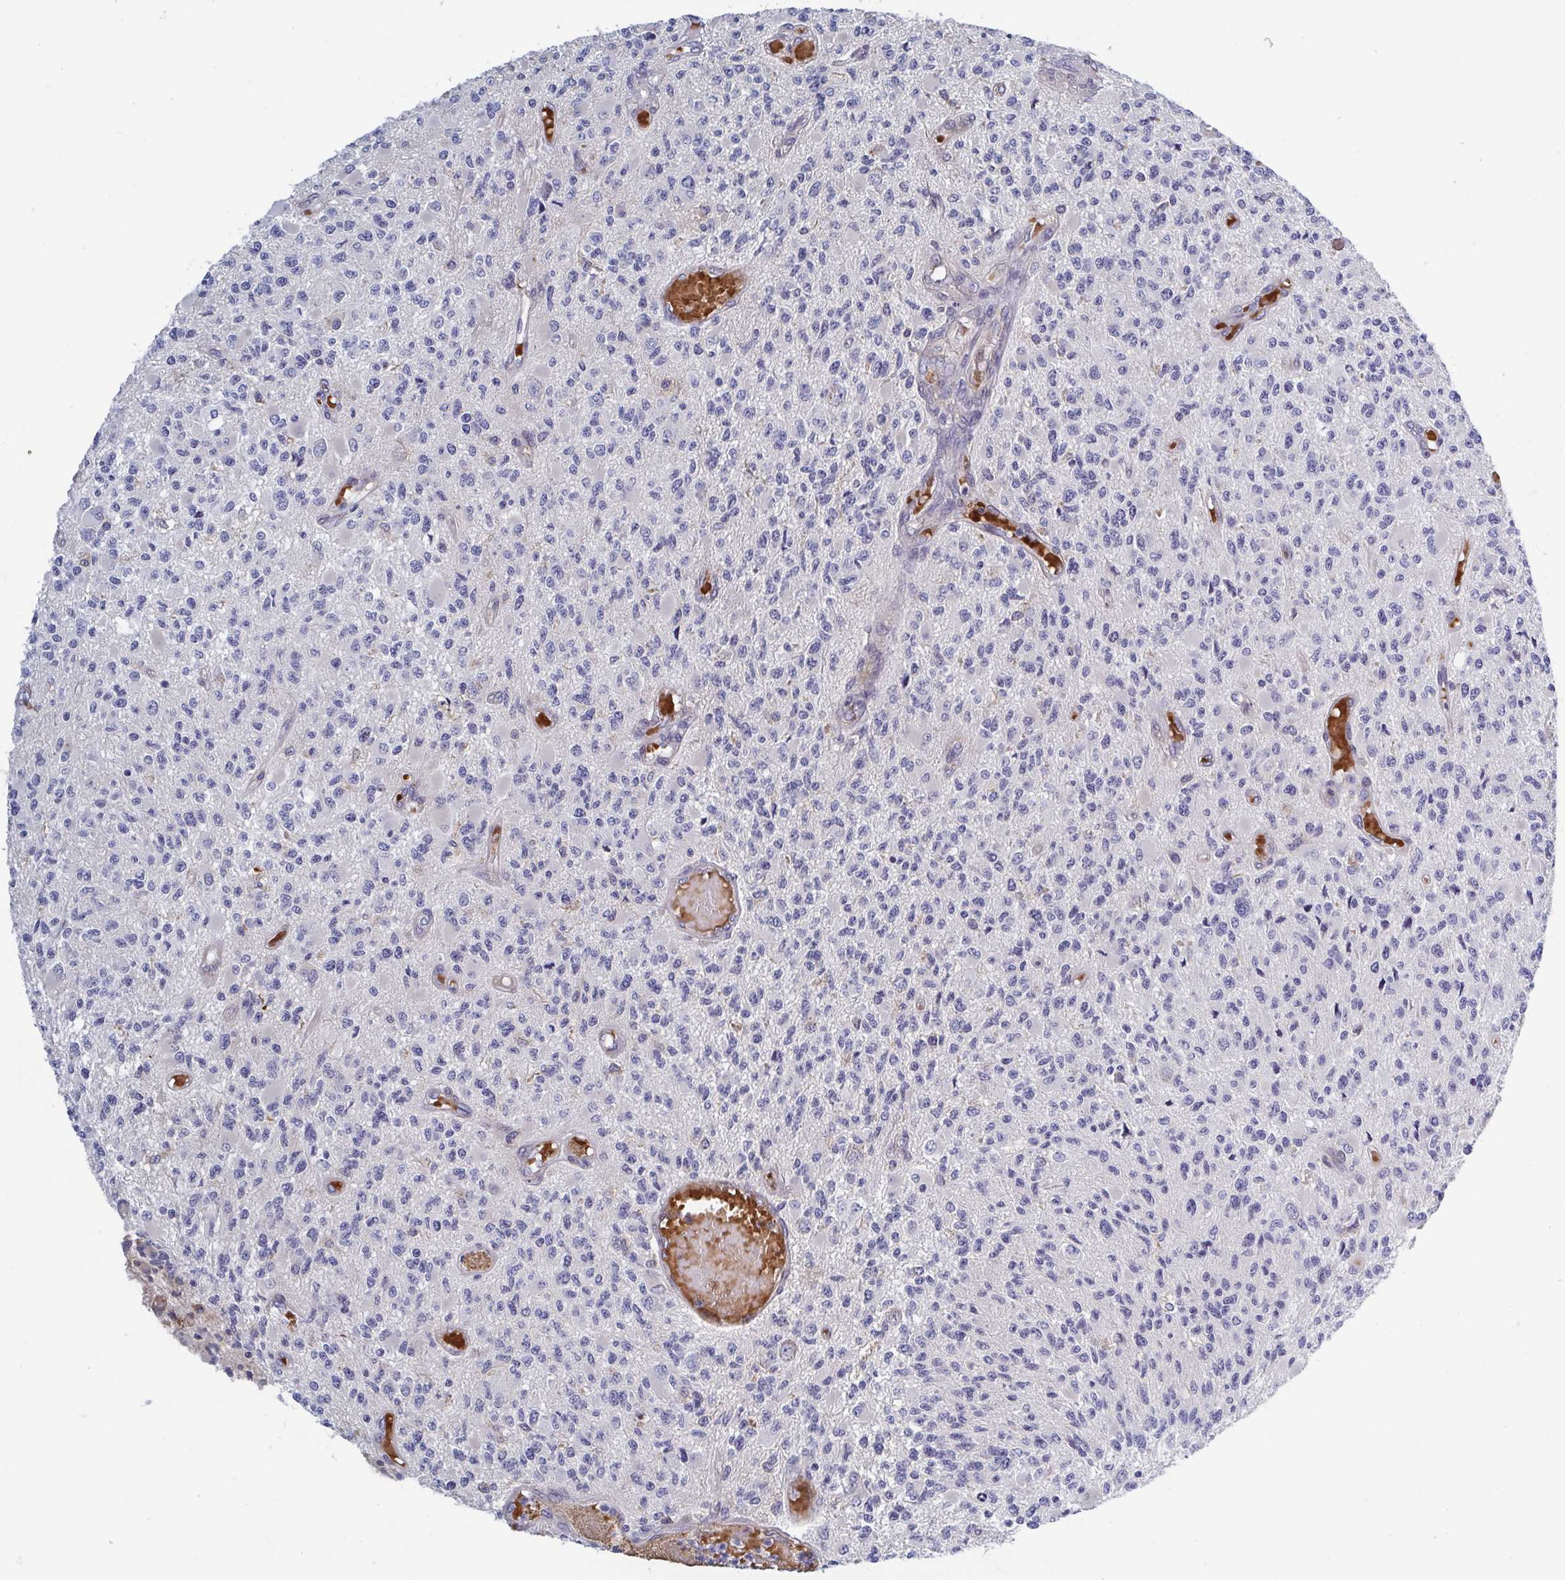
{"staining": {"intensity": "negative", "quantity": "none", "location": "none"}, "tissue": "glioma", "cell_type": "Tumor cells", "image_type": "cancer", "snomed": [{"axis": "morphology", "description": "Glioma, malignant, High grade"}, {"axis": "topography", "description": "Brain"}], "caption": "Immunohistochemical staining of malignant glioma (high-grade) shows no significant positivity in tumor cells.", "gene": "LRRC38", "patient": {"sex": "female", "age": 63}}